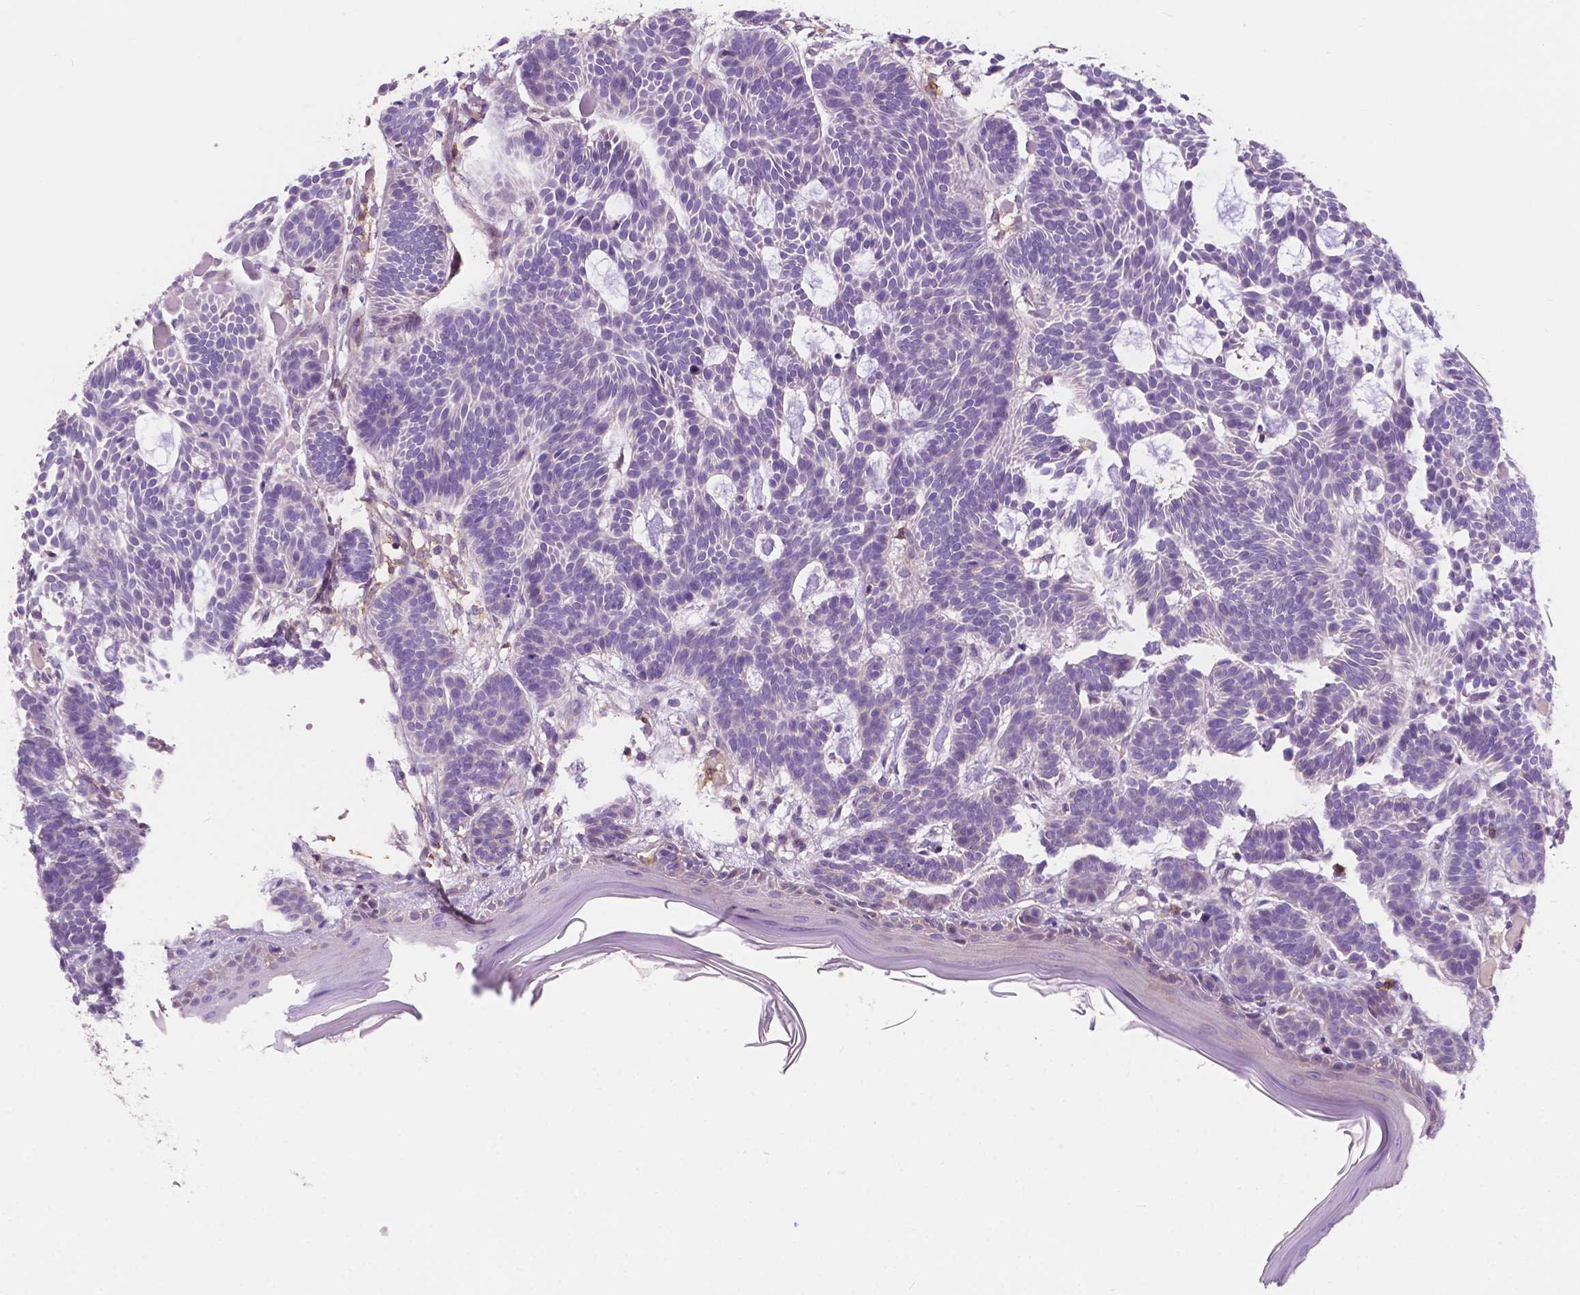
{"staining": {"intensity": "negative", "quantity": "none", "location": "none"}, "tissue": "skin cancer", "cell_type": "Tumor cells", "image_type": "cancer", "snomed": [{"axis": "morphology", "description": "Basal cell carcinoma"}, {"axis": "topography", "description": "Skin"}], "caption": "IHC histopathology image of human skin basal cell carcinoma stained for a protein (brown), which displays no positivity in tumor cells. The staining was performed using DAB to visualize the protein expression in brown, while the nuclei were stained in blue with hematoxylin (Magnification: 20x).", "gene": "SEMA4A", "patient": {"sex": "male", "age": 85}}